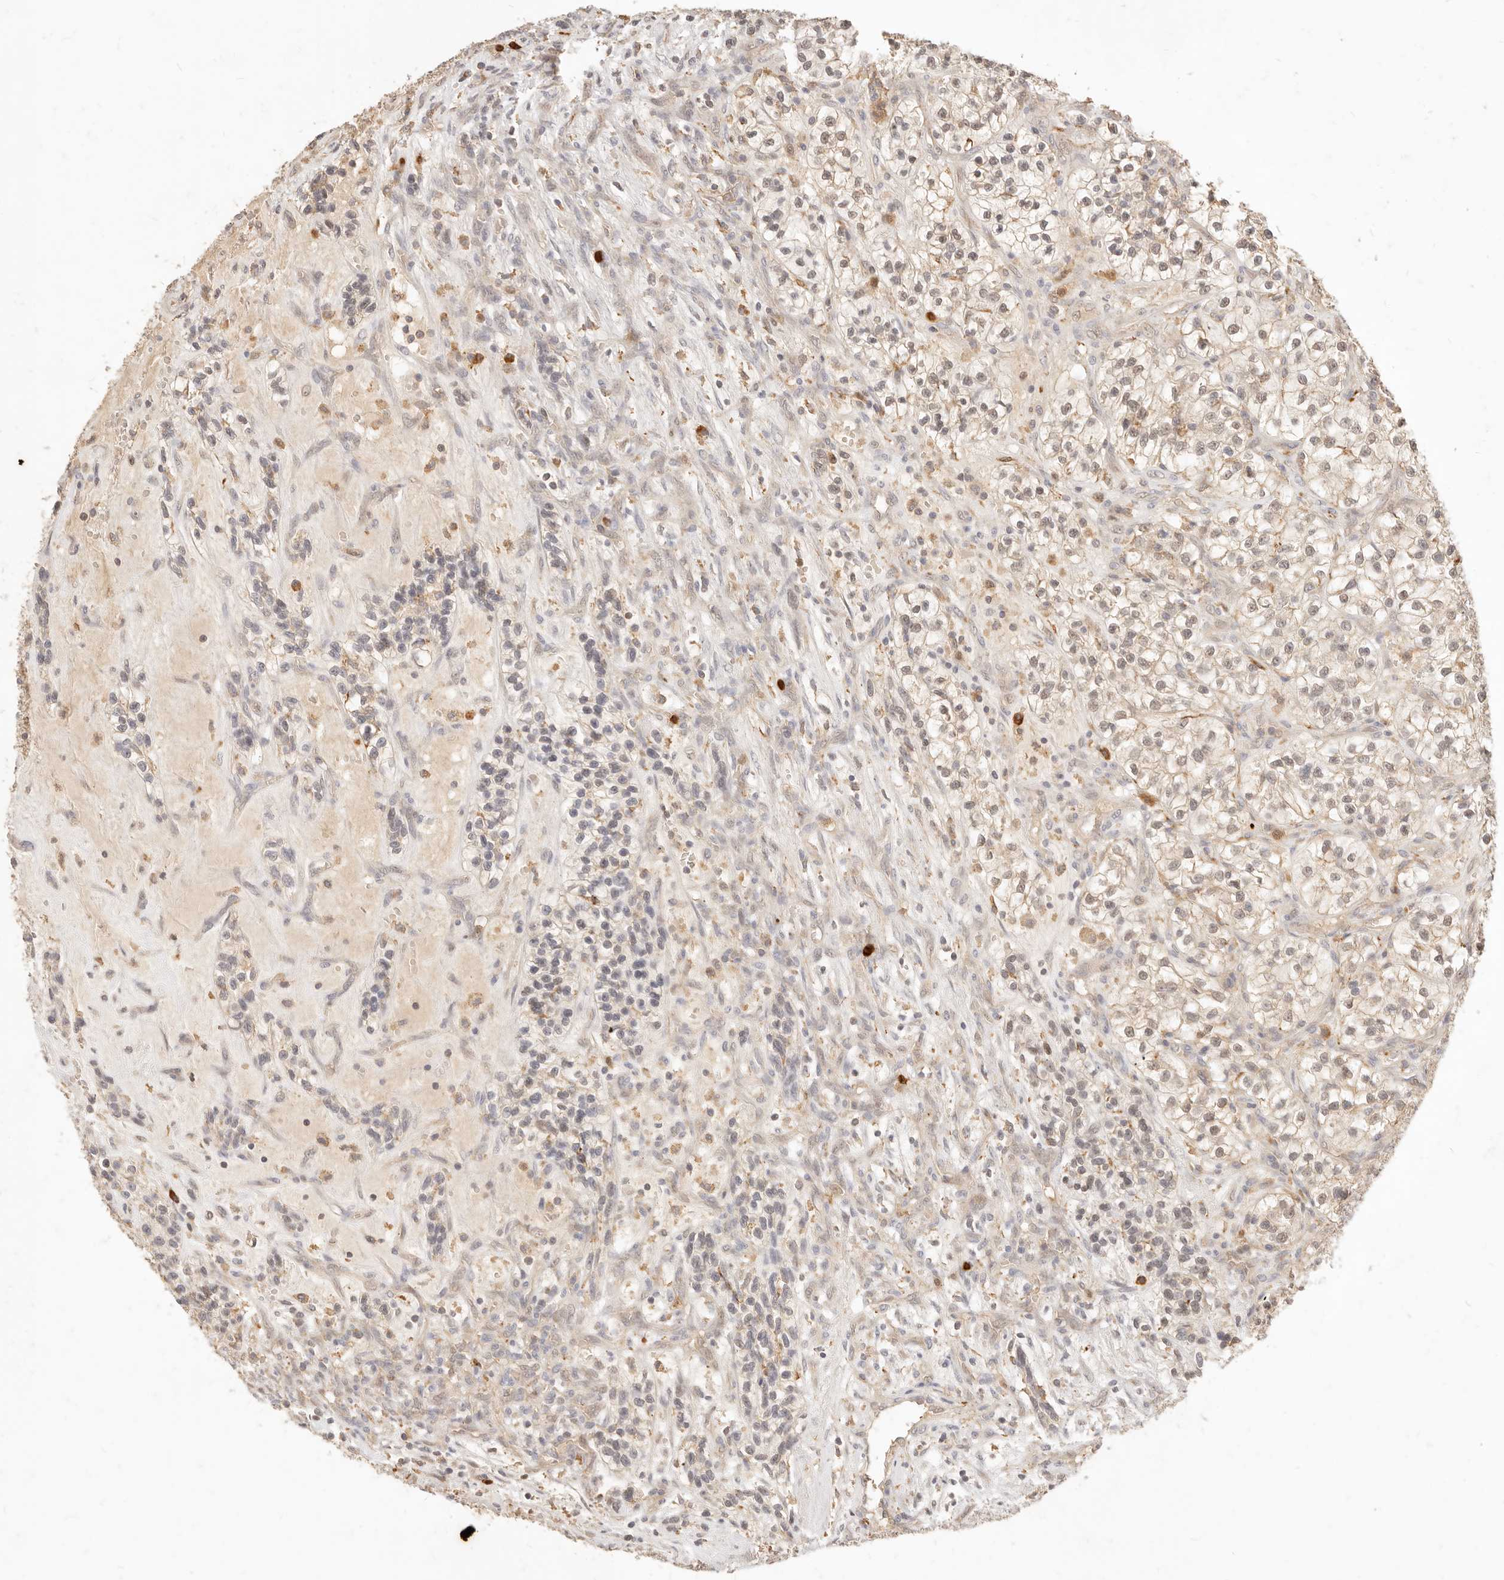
{"staining": {"intensity": "weak", "quantity": "25%-75%", "location": "cytoplasmic/membranous"}, "tissue": "renal cancer", "cell_type": "Tumor cells", "image_type": "cancer", "snomed": [{"axis": "morphology", "description": "Adenocarcinoma, NOS"}, {"axis": "topography", "description": "Kidney"}], "caption": "Human renal adenocarcinoma stained with a brown dye displays weak cytoplasmic/membranous positive staining in about 25%-75% of tumor cells.", "gene": "TMTC2", "patient": {"sex": "female", "age": 57}}